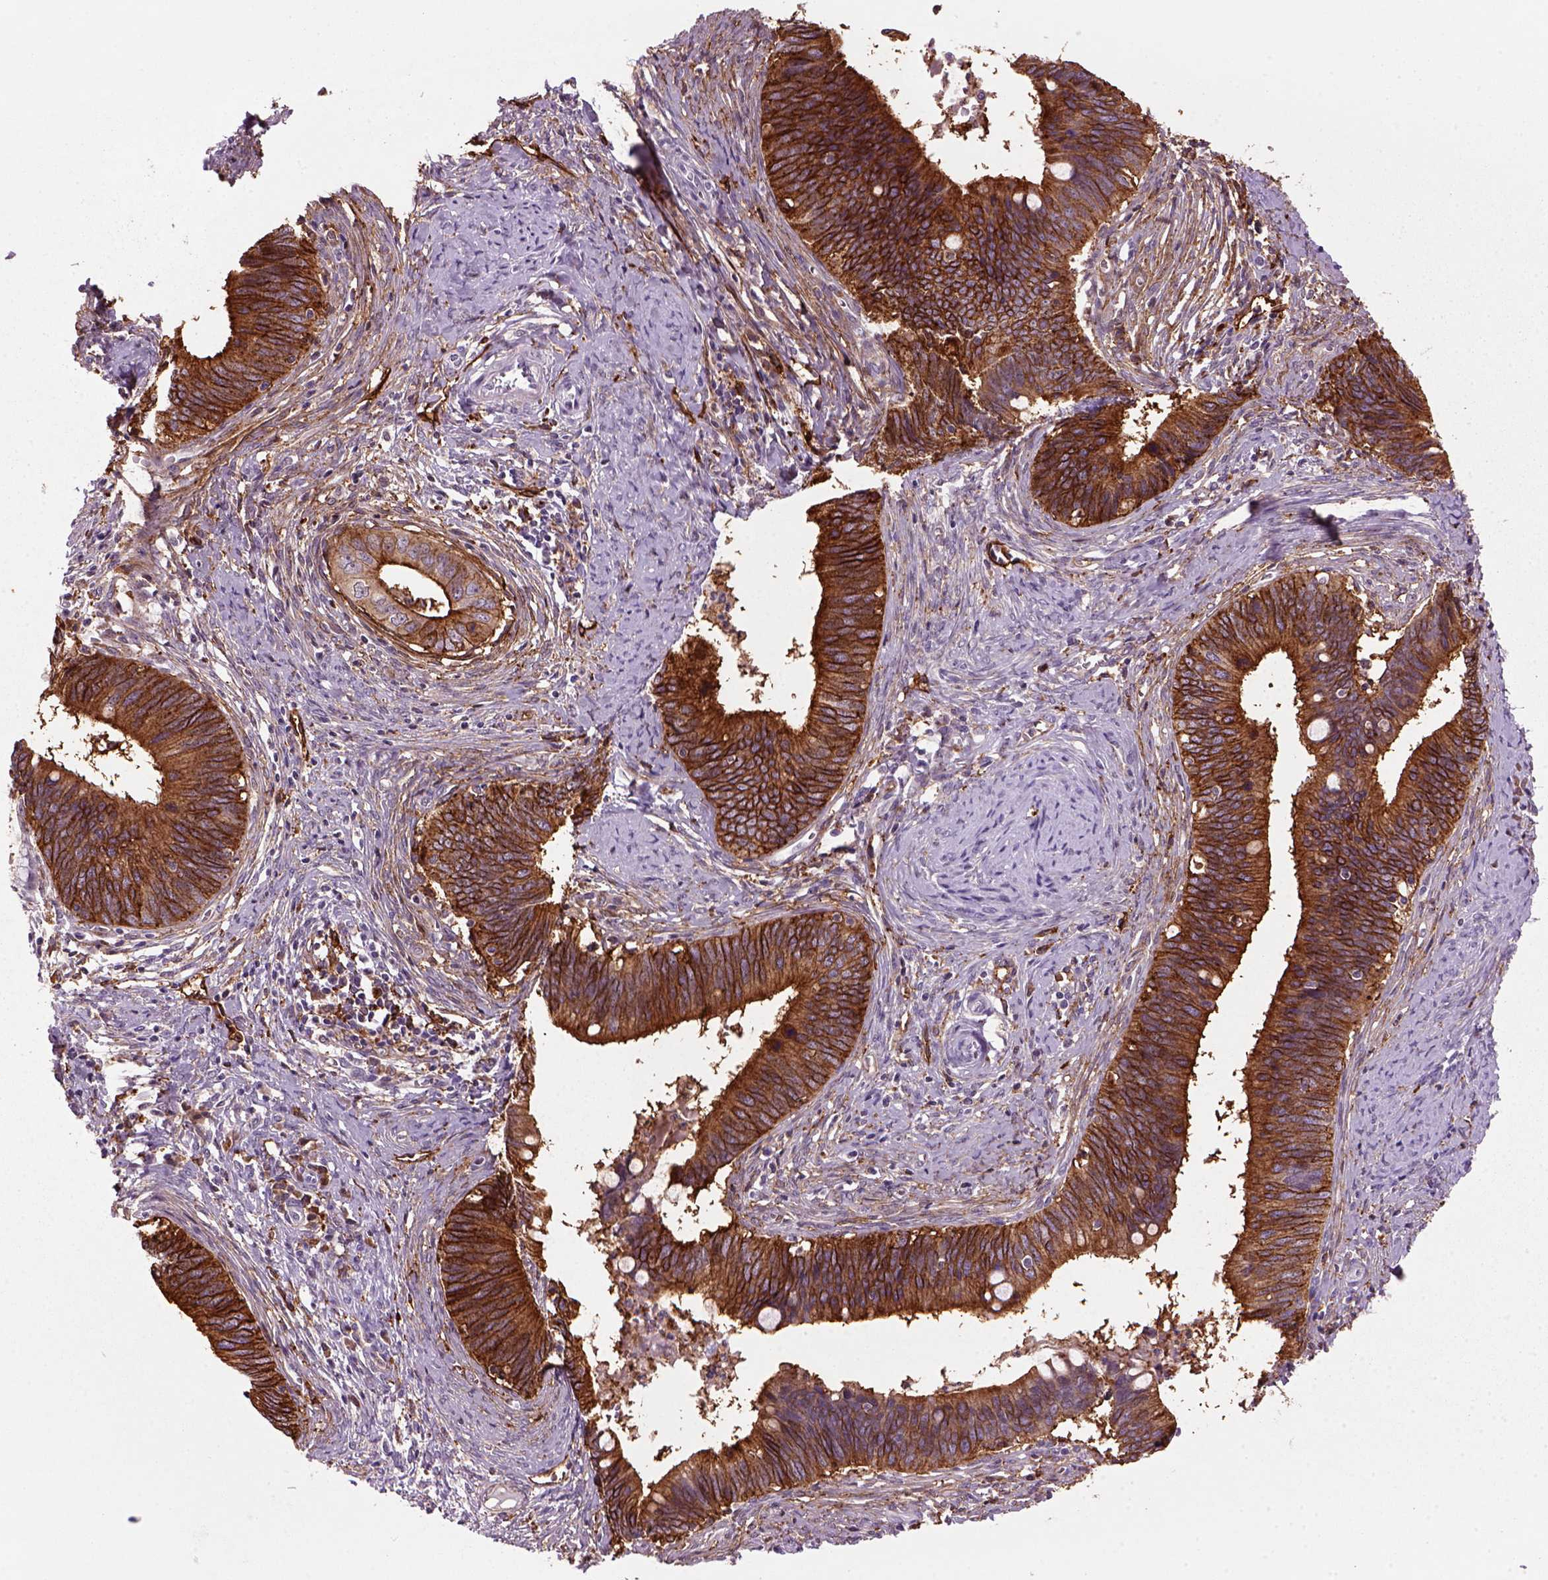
{"staining": {"intensity": "strong", "quantity": ">75%", "location": "cytoplasmic/membranous"}, "tissue": "cervical cancer", "cell_type": "Tumor cells", "image_type": "cancer", "snomed": [{"axis": "morphology", "description": "Adenocarcinoma, NOS"}, {"axis": "topography", "description": "Cervix"}], "caption": "An IHC micrograph of tumor tissue is shown. Protein staining in brown labels strong cytoplasmic/membranous positivity in adenocarcinoma (cervical) within tumor cells.", "gene": "MARCKS", "patient": {"sex": "female", "age": 42}}